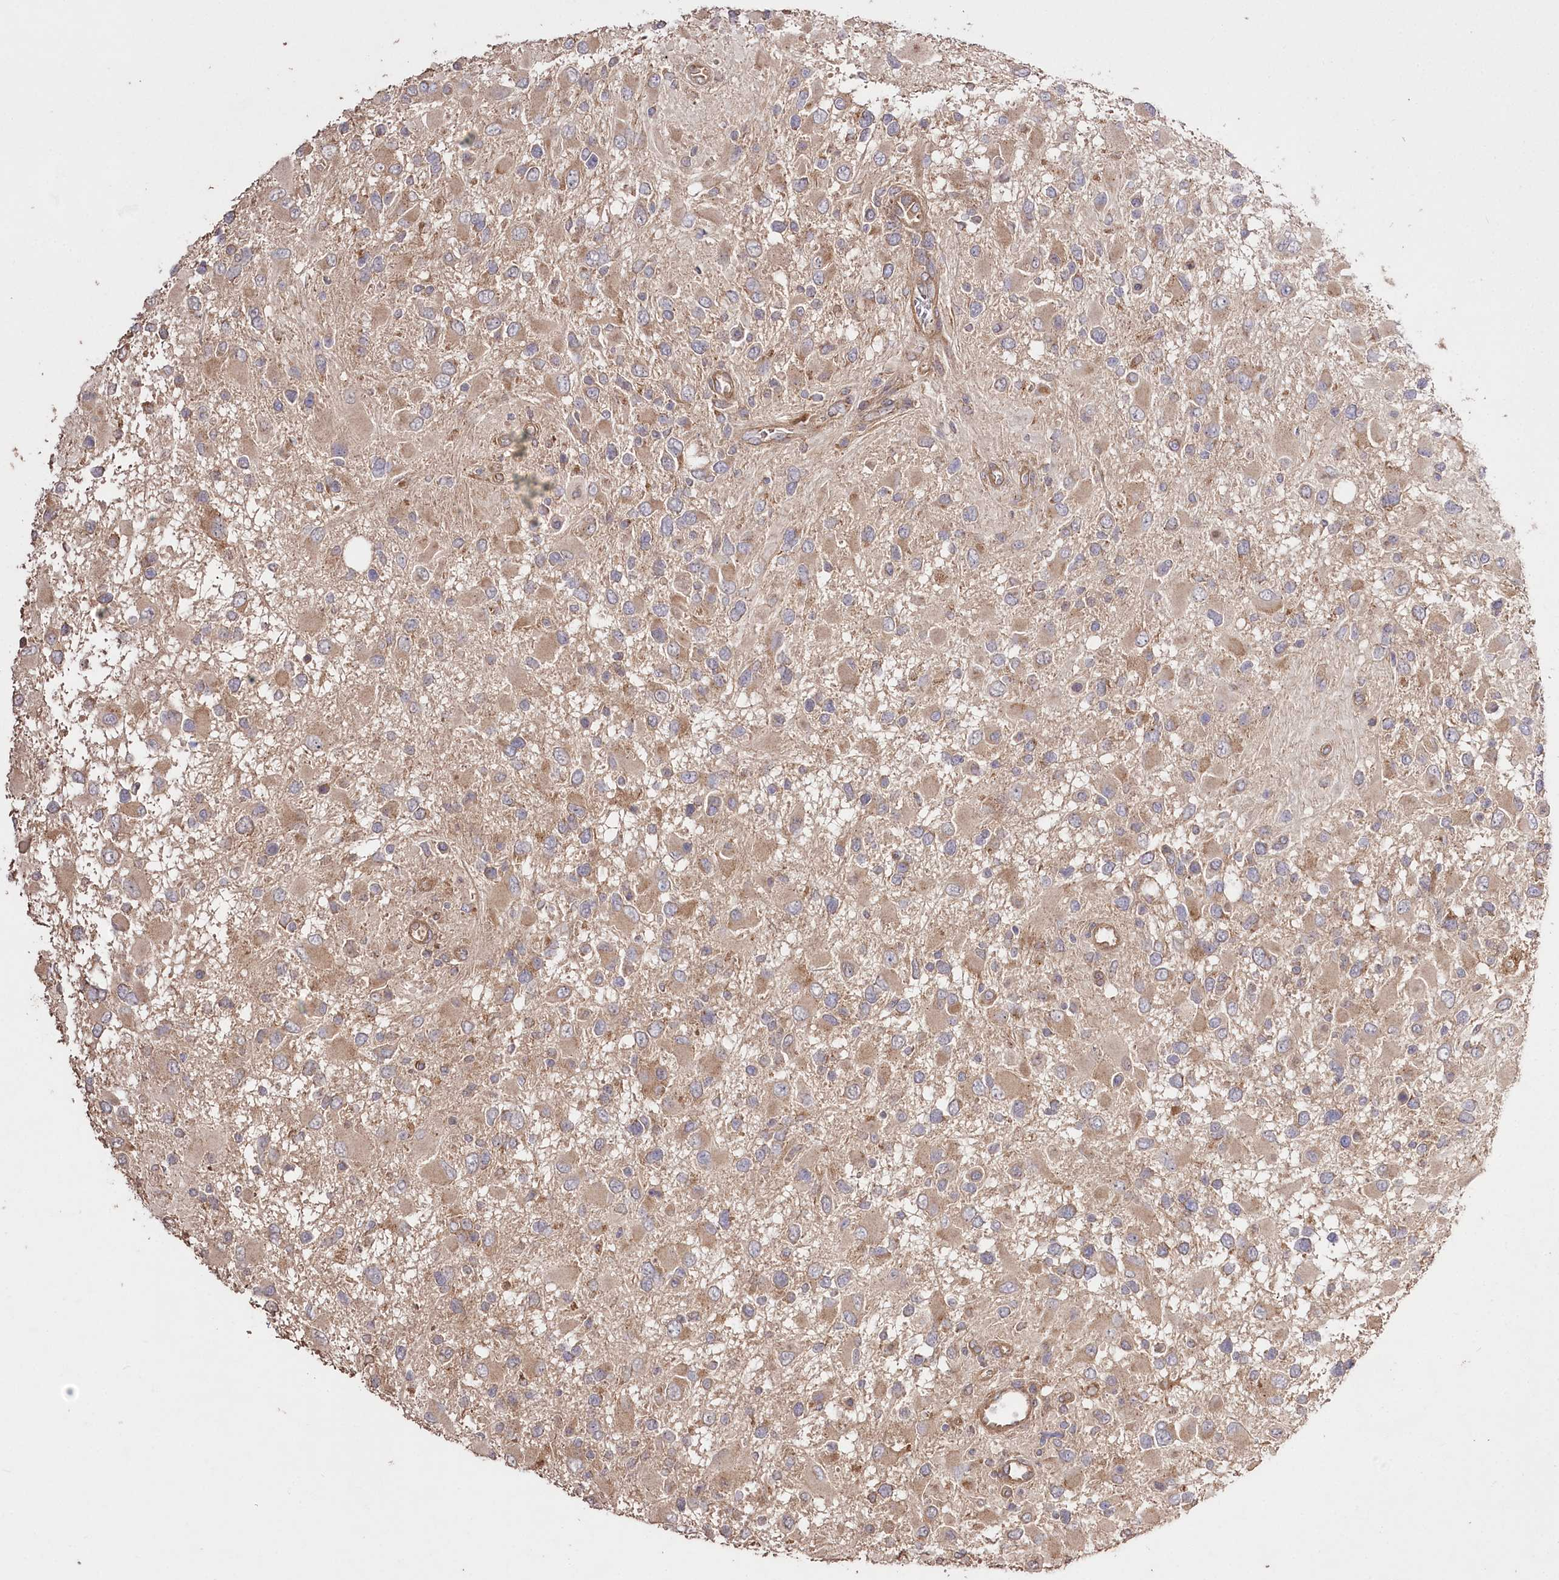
{"staining": {"intensity": "weak", "quantity": ">75%", "location": "cytoplasmic/membranous"}, "tissue": "glioma", "cell_type": "Tumor cells", "image_type": "cancer", "snomed": [{"axis": "morphology", "description": "Glioma, malignant, High grade"}, {"axis": "topography", "description": "Brain"}], "caption": "Glioma stained with a protein marker demonstrates weak staining in tumor cells.", "gene": "PRSS53", "patient": {"sex": "male", "age": 53}}